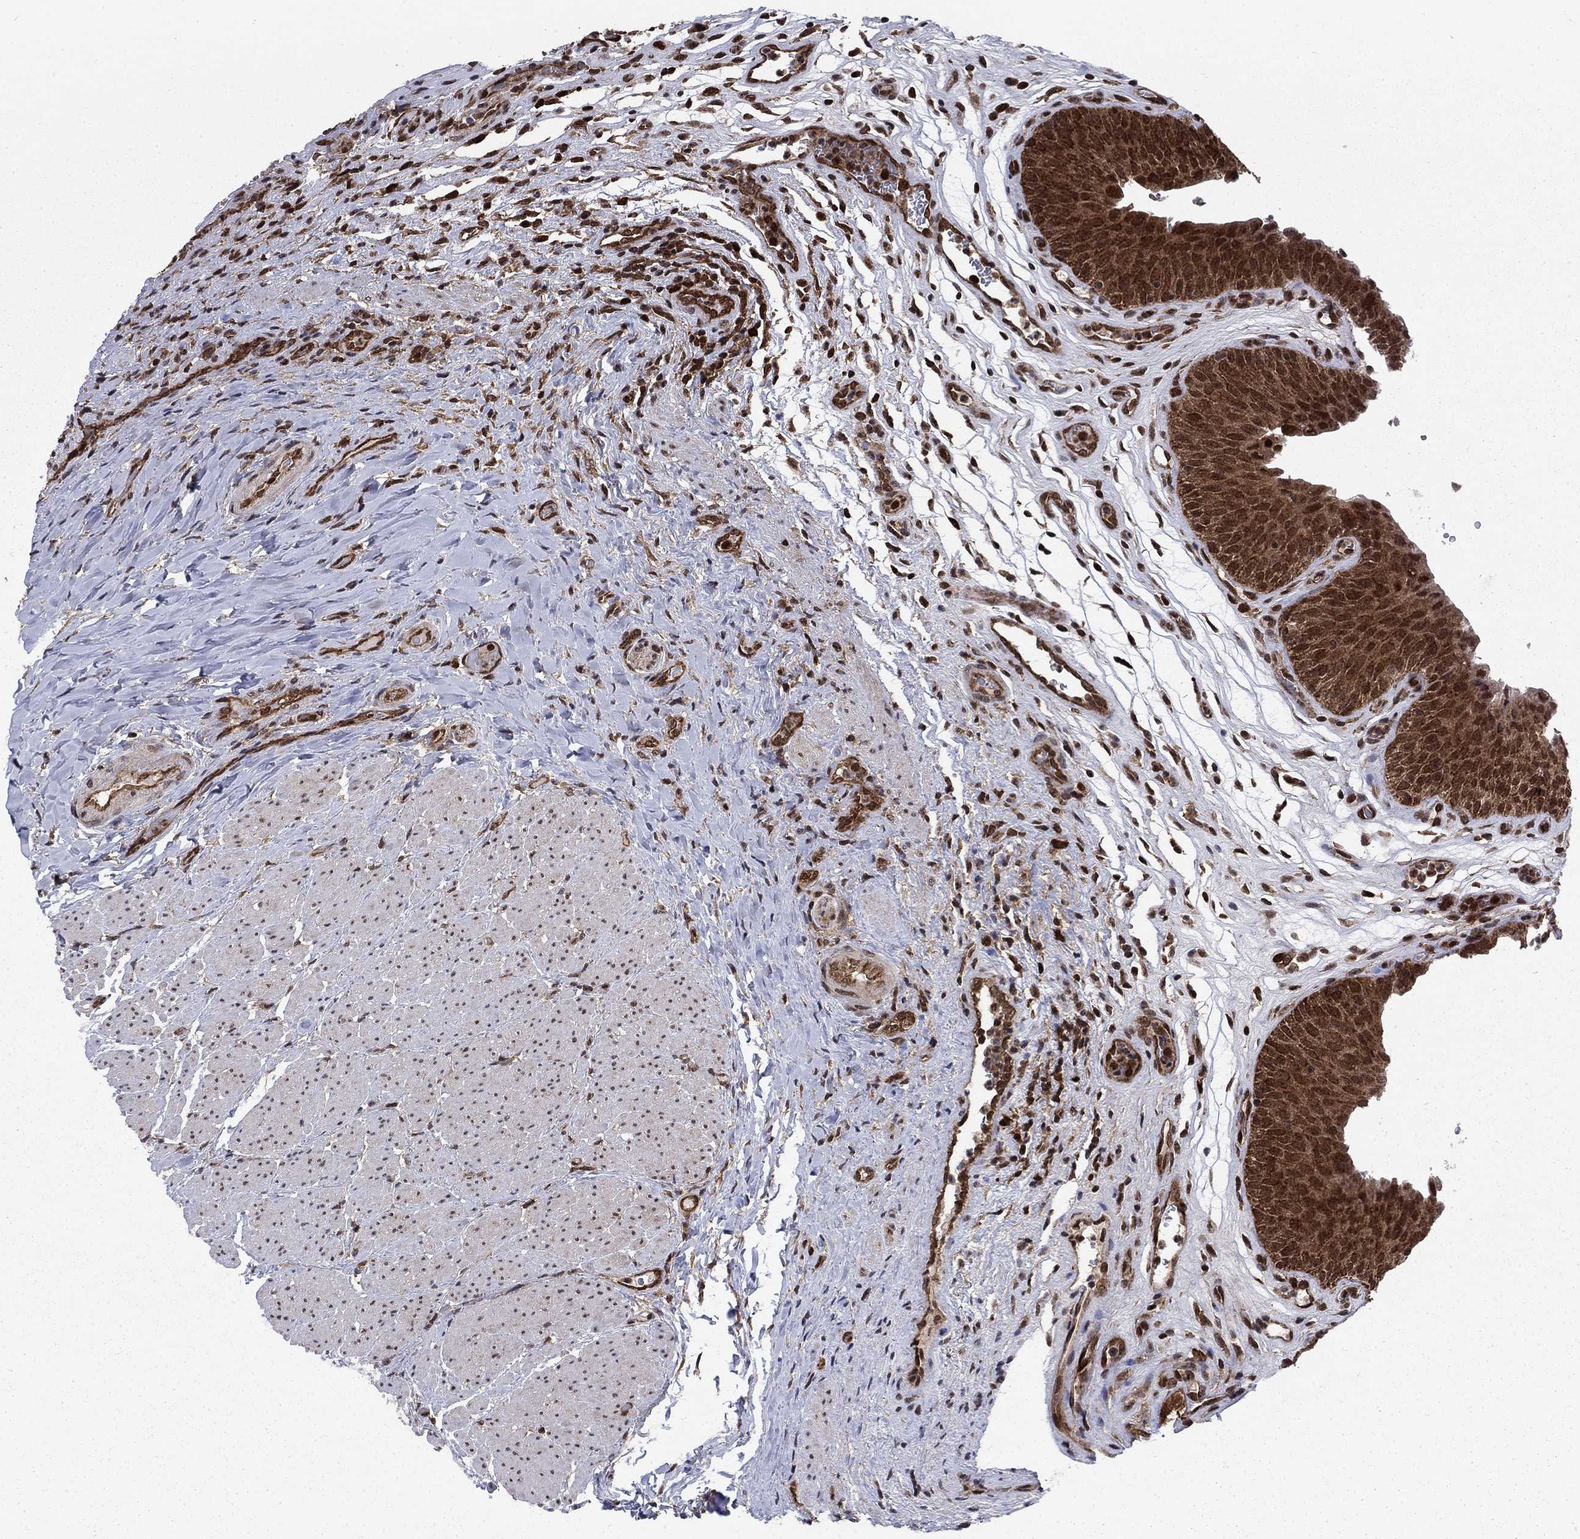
{"staining": {"intensity": "strong", "quantity": ">75%", "location": "cytoplasmic/membranous,nuclear"}, "tissue": "urinary bladder", "cell_type": "Urothelial cells", "image_type": "normal", "snomed": [{"axis": "morphology", "description": "Normal tissue, NOS"}, {"axis": "topography", "description": "Urinary bladder"}], "caption": "Normal urinary bladder displays strong cytoplasmic/membranous,nuclear expression in approximately >75% of urothelial cells.", "gene": "DNAJA1", "patient": {"sex": "male", "age": 66}}